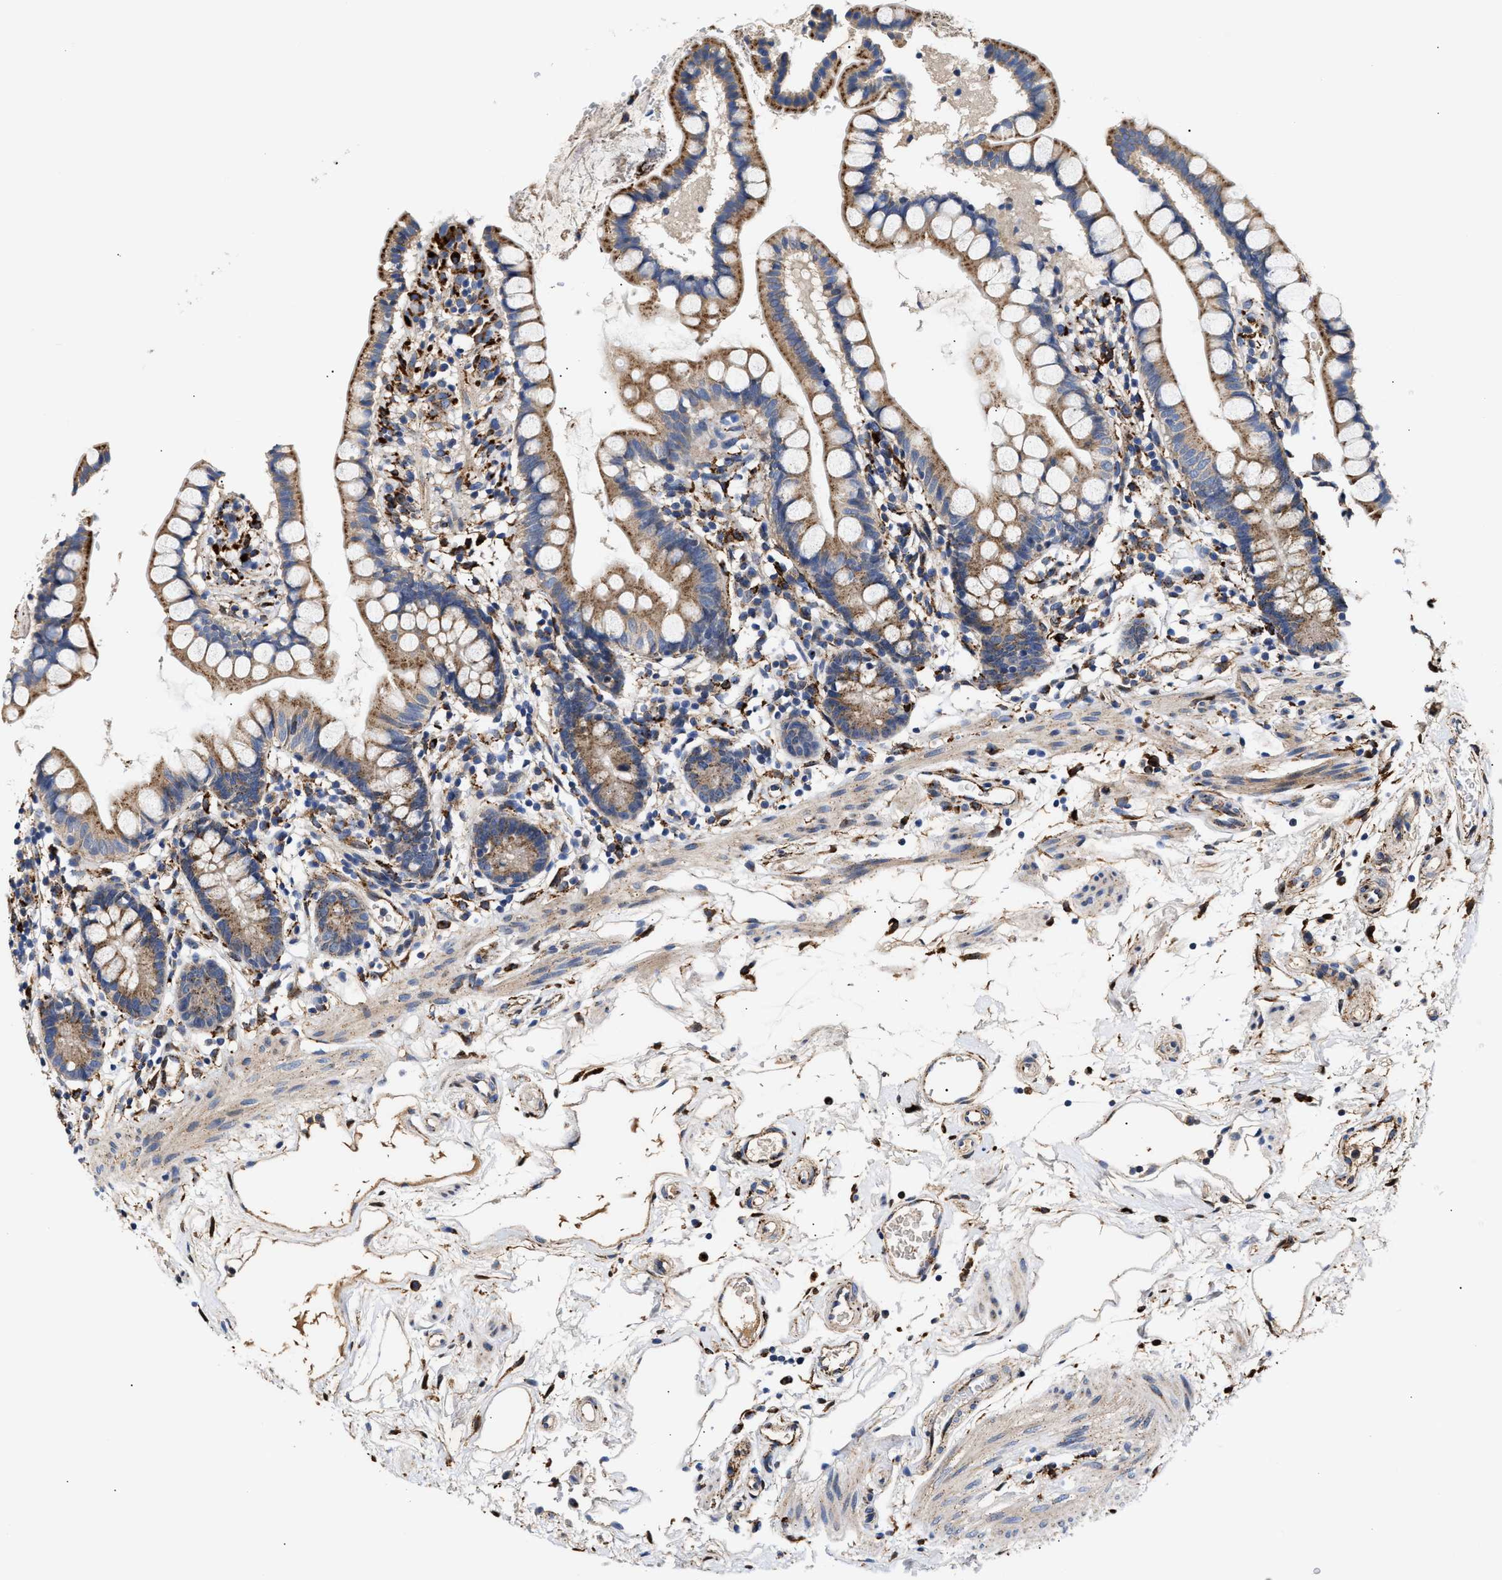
{"staining": {"intensity": "moderate", "quantity": ">75%", "location": "cytoplasmic/membranous"}, "tissue": "small intestine", "cell_type": "Glandular cells", "image_type": "normal", "snomed": [{"axis": "morphology", "description": "Normal tissue, NOS"}, {"axis": "topography", "description": "Small intestine"}], "caption": "Small intestine stained with DAB IHC shows medium levels of moderate cytoplasmic/membranous positivity in approximately >75% of glandular cells. (DAB IHC with brightfield microscopy, high magnification).", "gene": "CCDC146", "patient": {"sex": "female", "age": 84}}